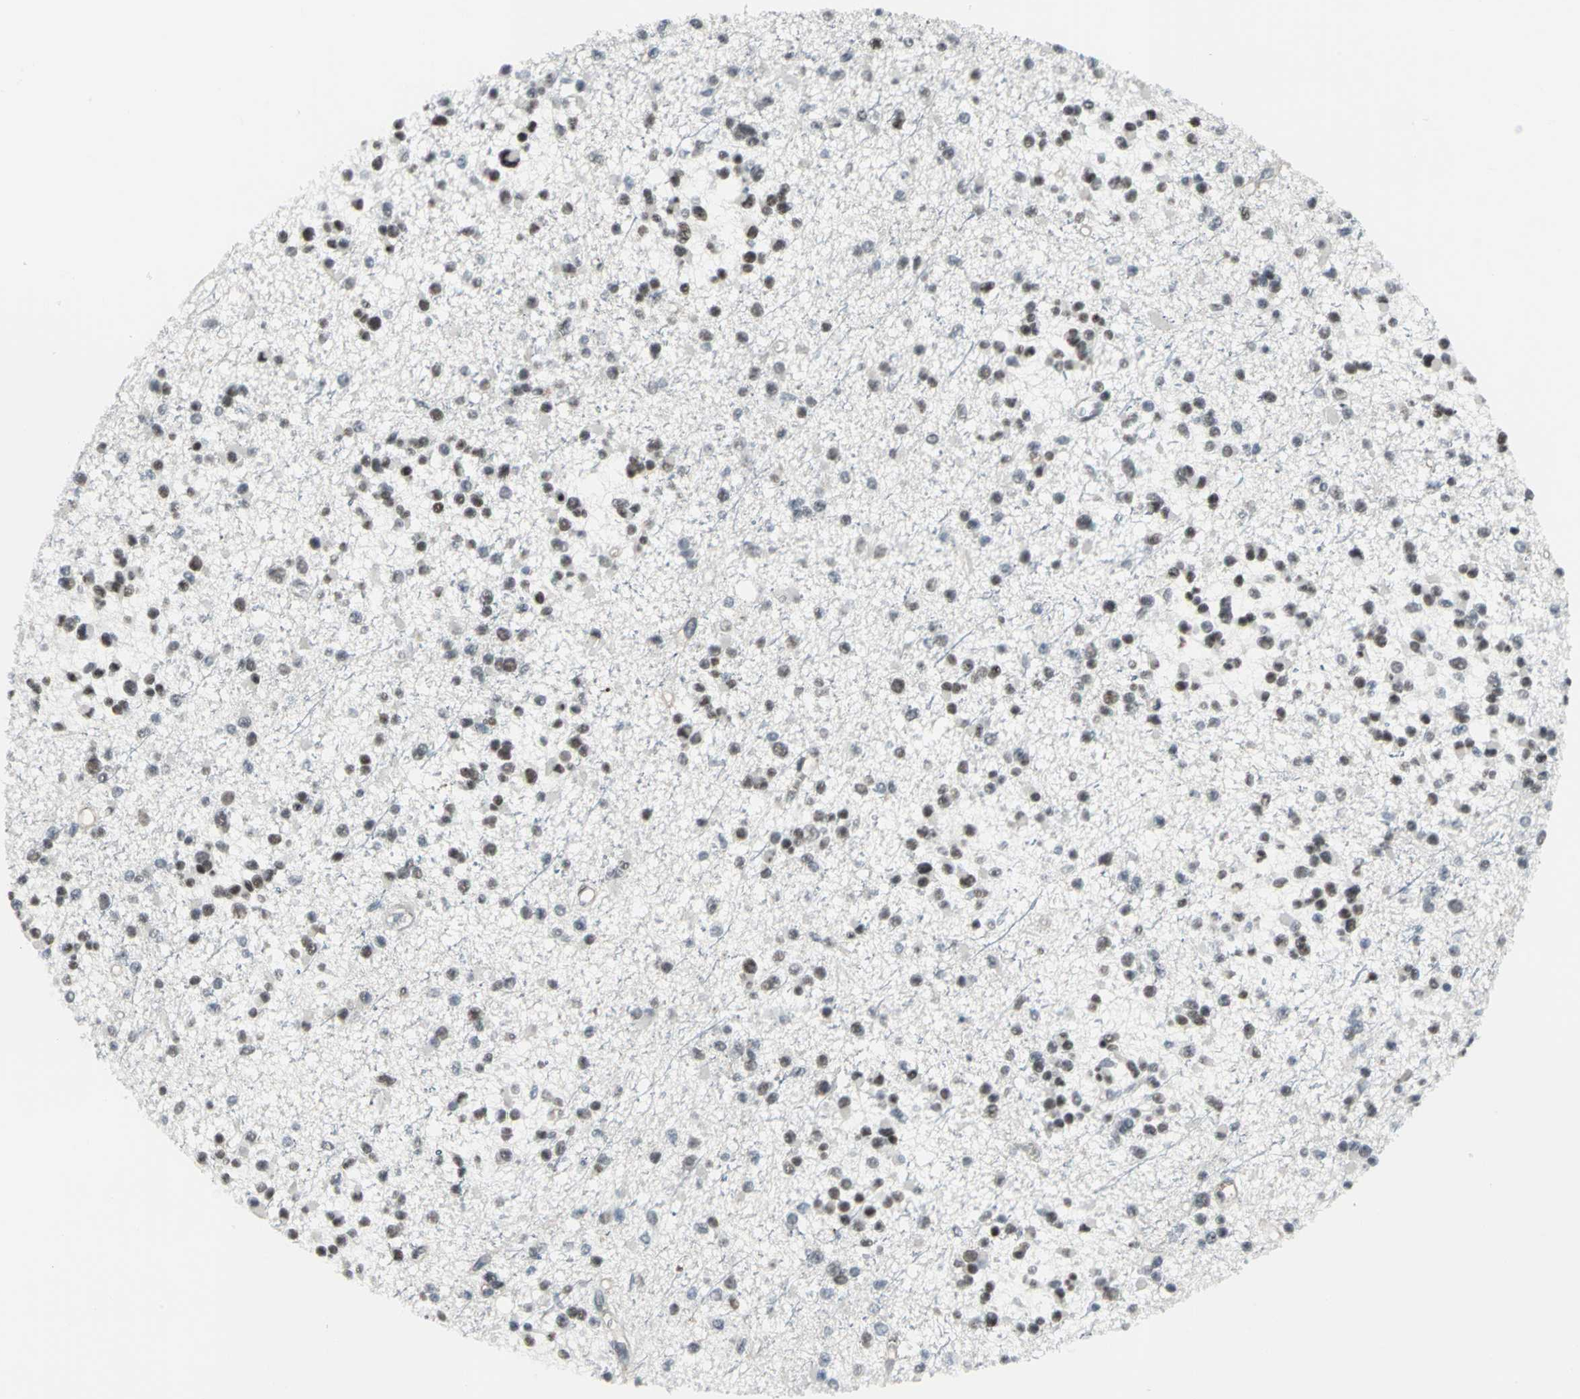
{"staining": {"intensity": "moderate", "quantity": "25%-75%", "location": "nuclear"}, "tissue": "glioma", "cell_type": "Tumor cells", "image_type": "cancer", "snomed": [{"axis": "morphology", "description": "Glioma, malignant, Low grade"}, {"axis": "topography", "description": "Brain"}], "caption": "Moderate nuclear protein positivity is seen in about 25%-75% of tumor cells in glioma.", "gene": "NR2C2", "patient": {"sex": "female", "age": 22}}